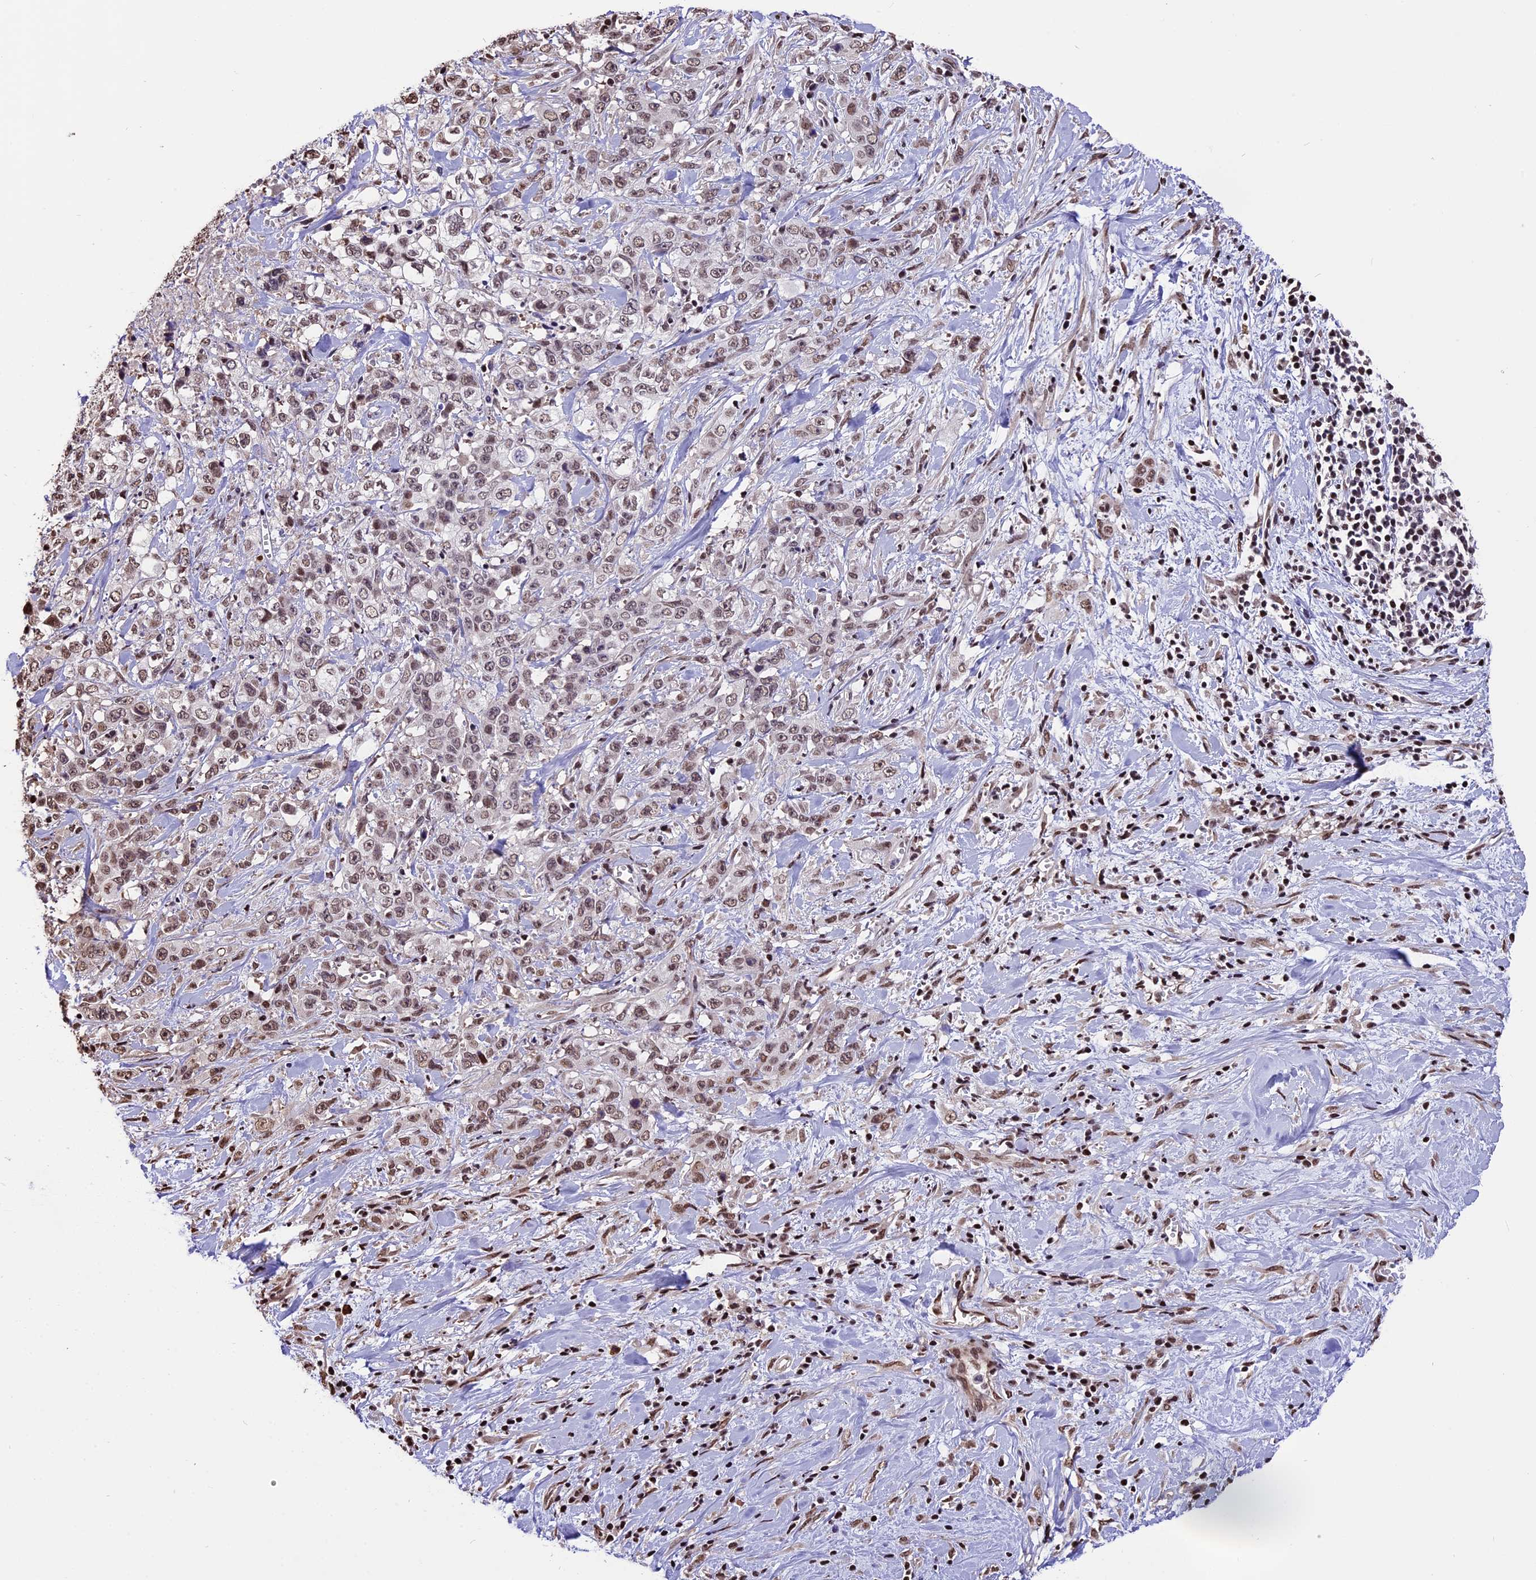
{"staining": {"intensity": "moderate", "quantity": ">75%", "location": "nuclear"}, "tissue": "stomach cancer", "cell_type": "Tumor cells", "image_type": "cancer", "snomed": [{"axis": "morphology", "description": "Adenocarcinoma, NOS"}, {"axis": "topography", "description": "Stomach, upper"}], "caption": "IHC image of neoplastic tissue: stomach cancer stained using immunohistochemistry (IHC) demonstrates medium levels of moderate protein expression localized specifically in the nuclear of tumor cells, appearing as a nuclear brown color.", "gene": "POLR3E", "patient": {"sex": "male", "age": 62}}